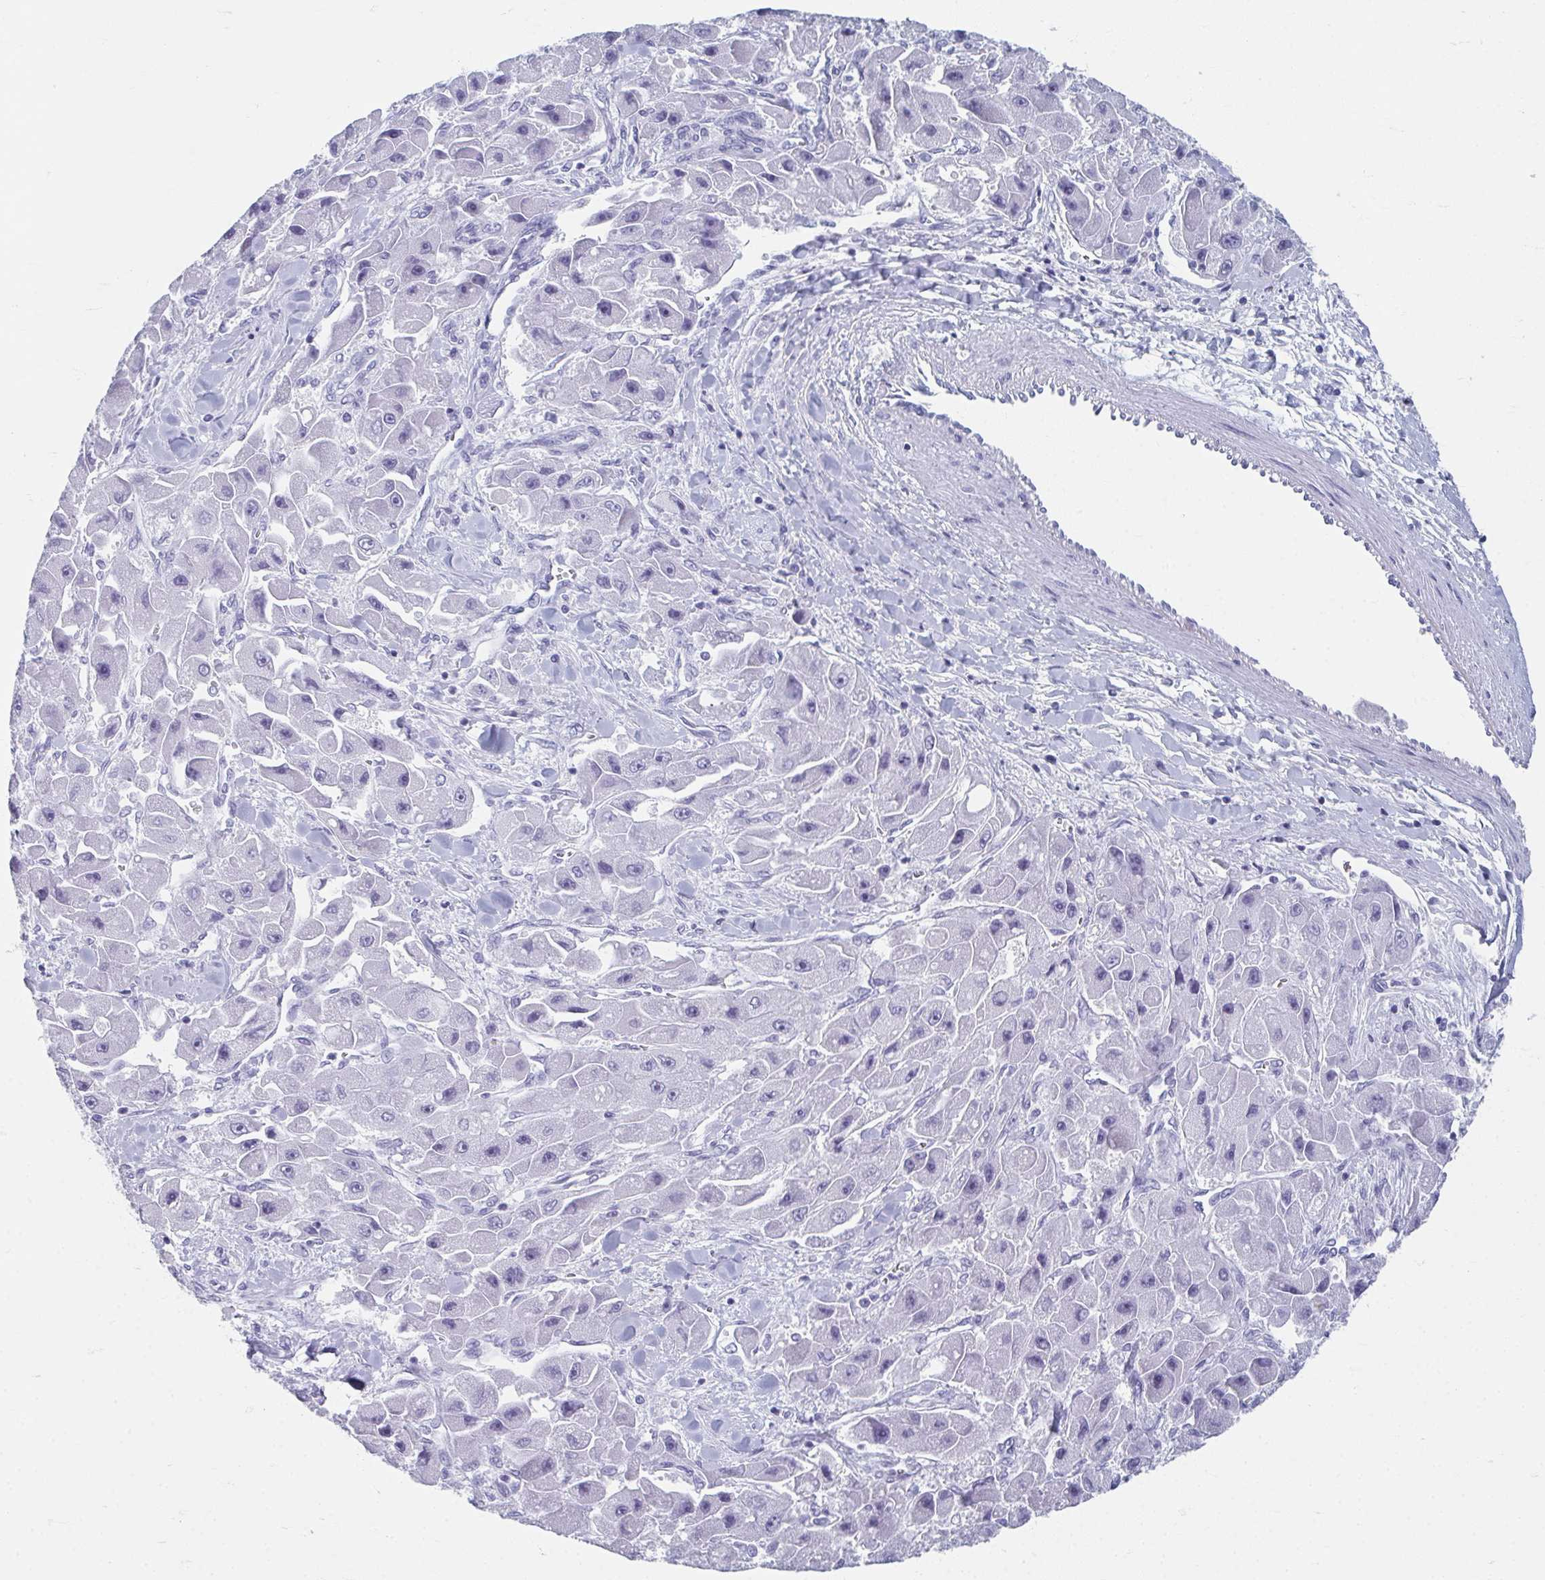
{"staining": {"intensity": "negative", "quantity": "none", "location": "none"}, "tissue": "liver cancer", "cell_type": "Tumor cells", "image_type": "cancer", "snomed": [{"axis": "morphology", "description": "Carcinoma, Hepatocellular, NOS"}, {"axis": "topography", "description": "Liver"}], "caption": "Micrograph shows no significant protein staining in tumor cells of liver cancer (hepatocellular carcinoma).", "gene": "GHRL", "patient": {"sex": "male", "age": 24}}